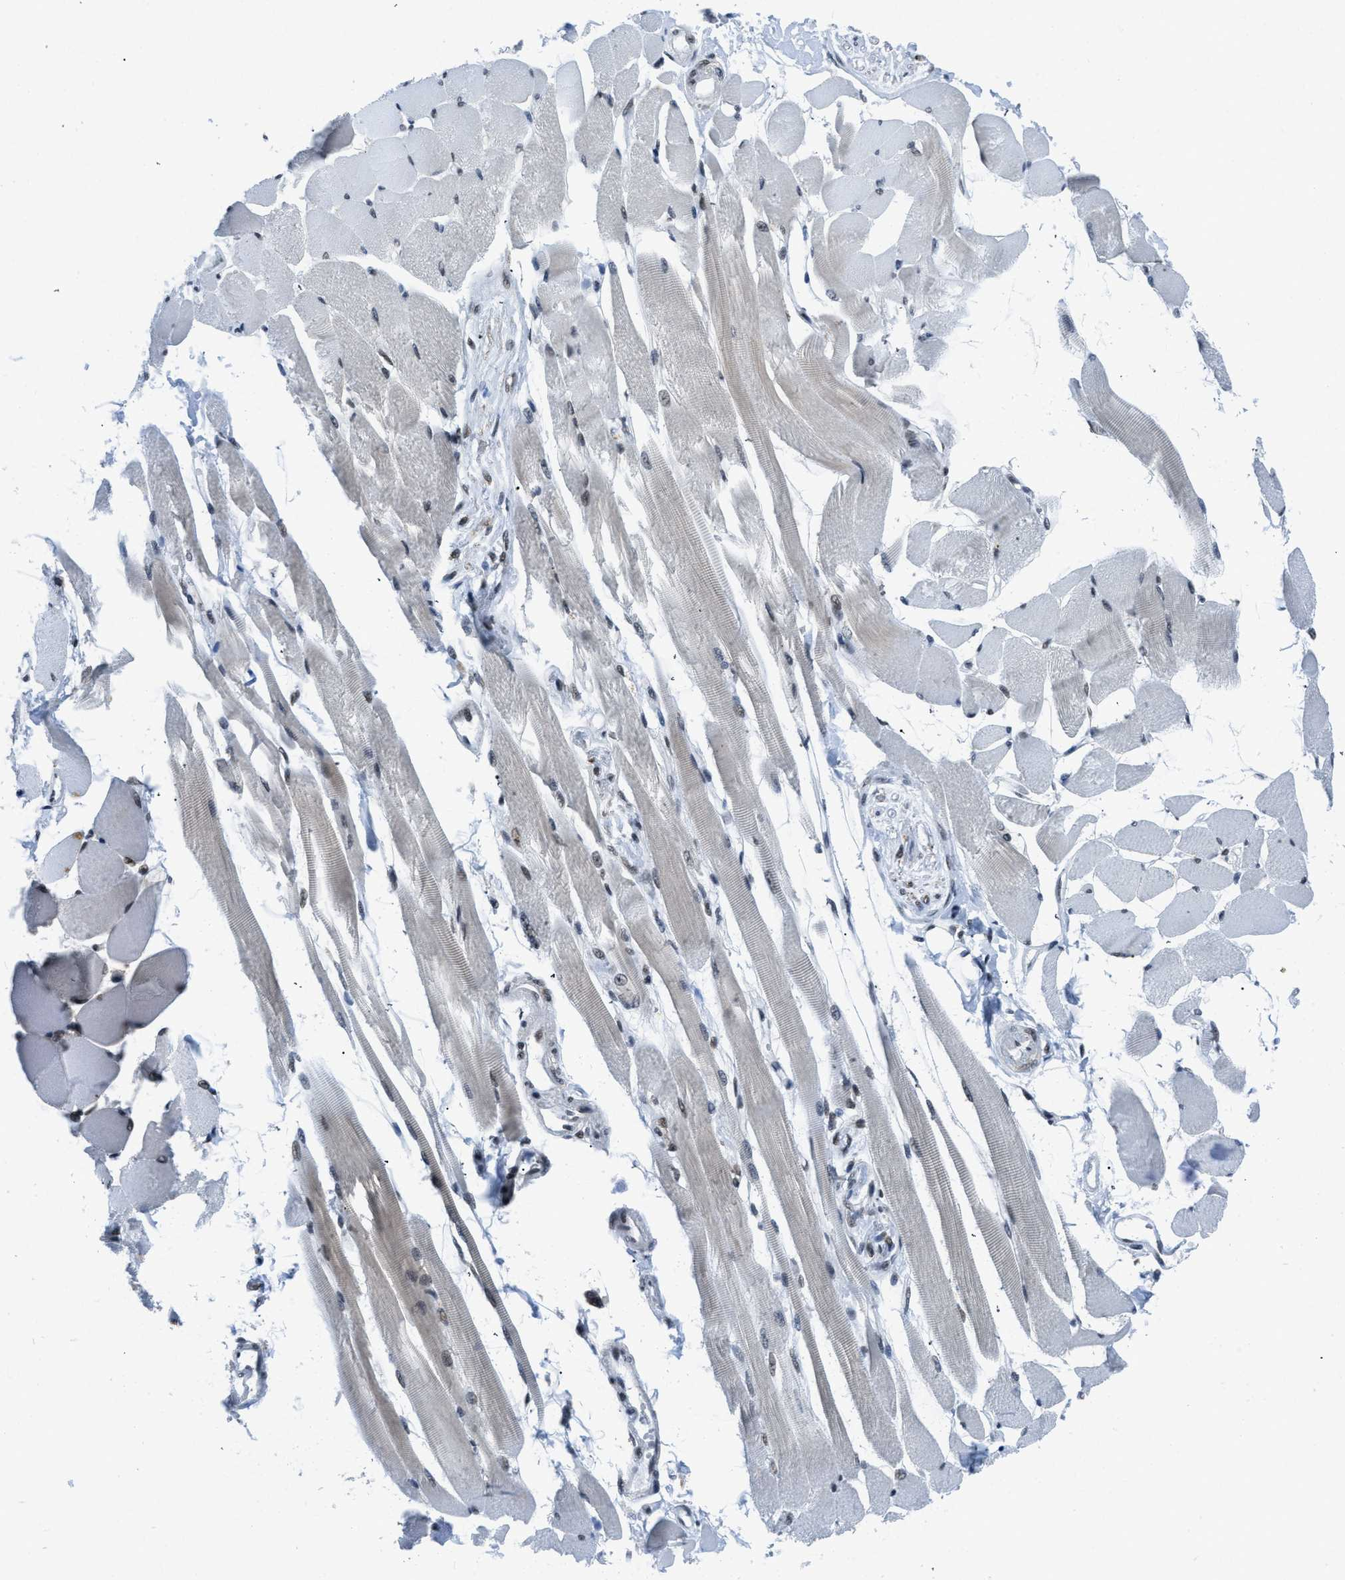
{"staining": {"intensity": "moderate", "quantity": ">75%", "location": "nuclear"}, "tissue": "skeletal muscle", "cell_type": "Myocytes", "image_type": "normal", "snomed": [{"axis": "morphology", "description": "Normal tissue, NOS"}, {"axis": "topography", "description": "Skeletal muscle"}, {"axis": "topography", "description": "Peripheral nerve tissue"}], "caption": "Immunohistochemistry (IHC) of normal skeletal muscle exhibits medium levels of moderate nuclear expression in approximately >75% of myocytes.", "gene": "GATAD2B", "patient": {"sex": "female", "age": 84}}